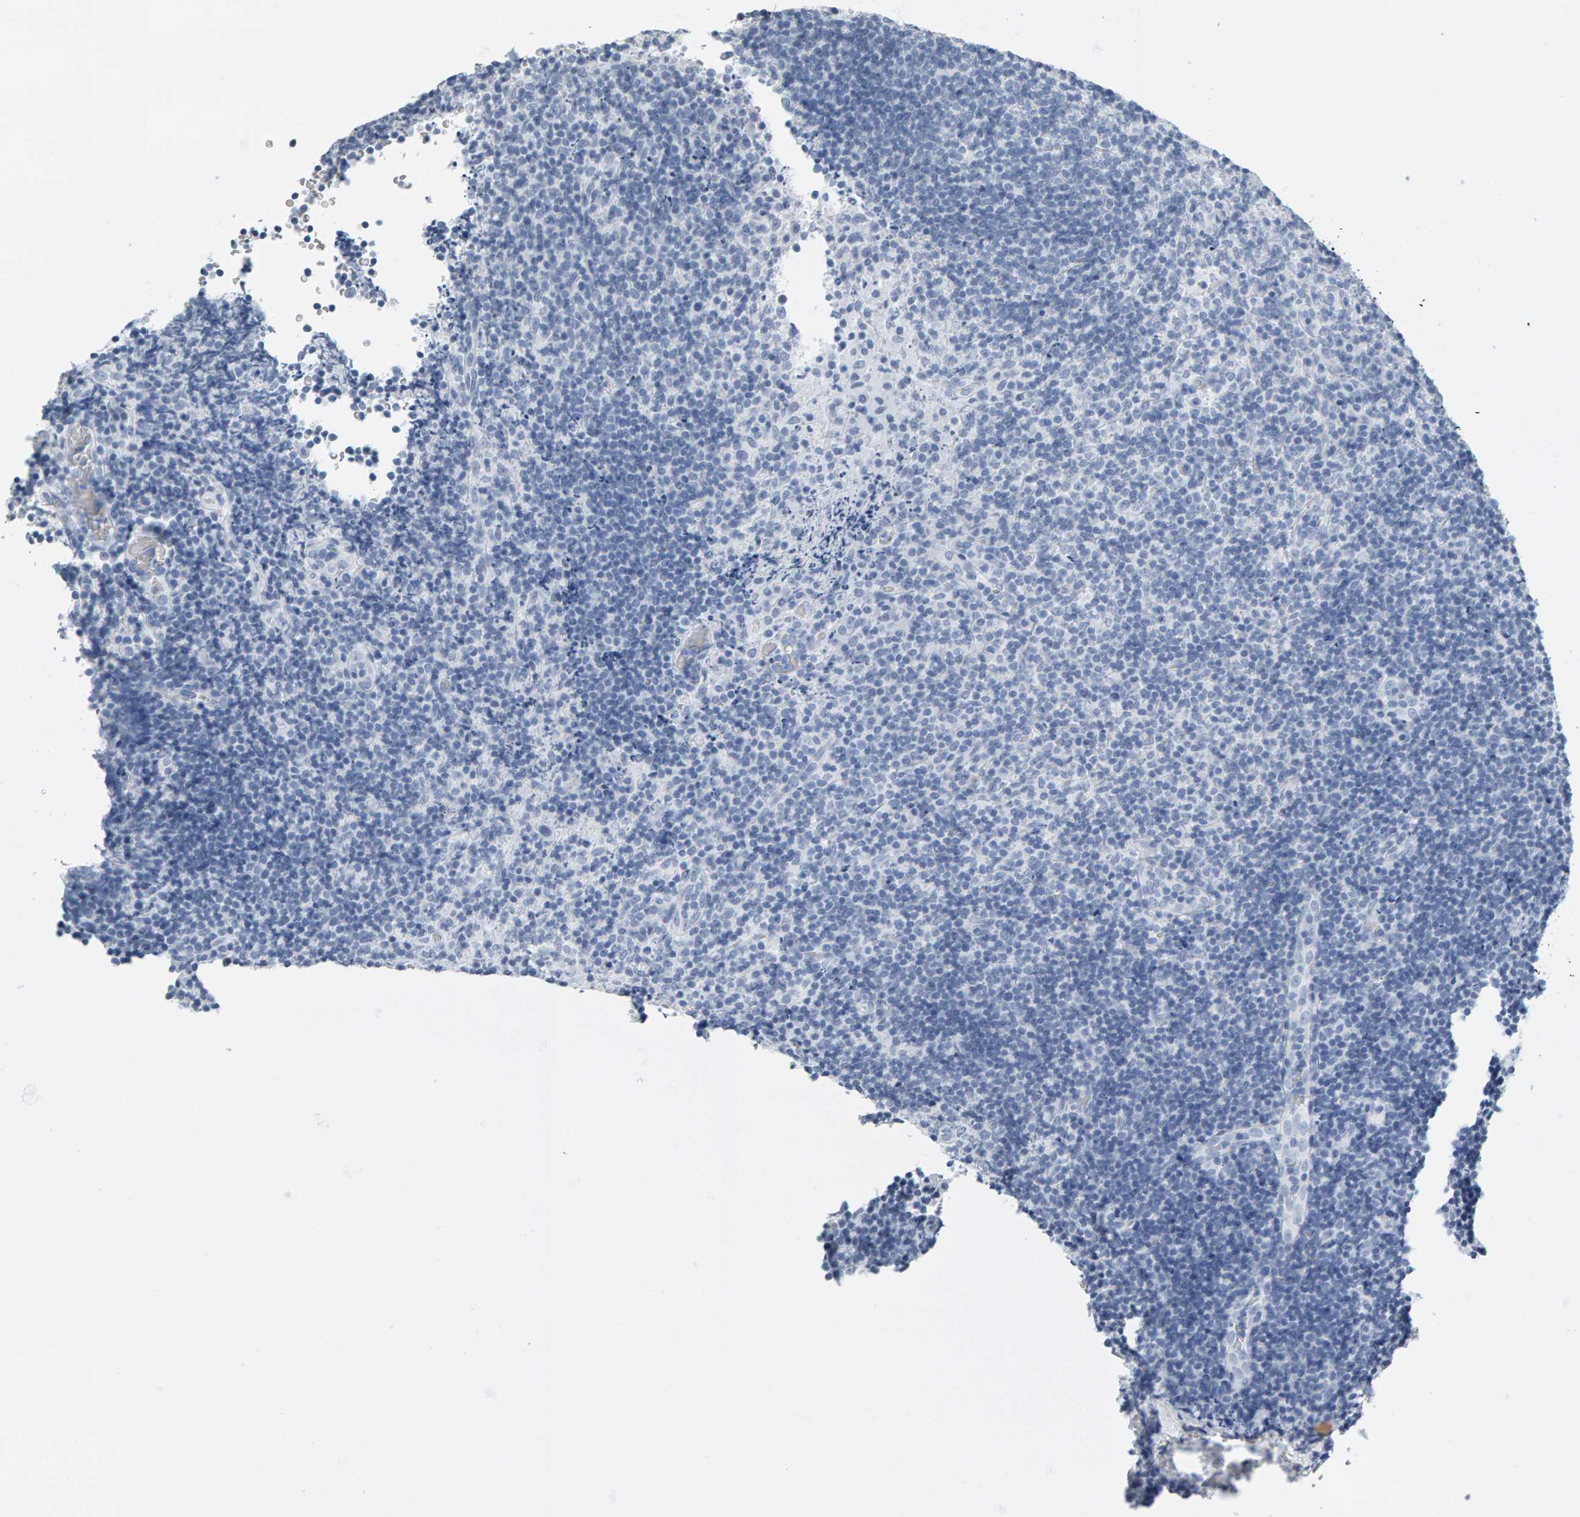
{"staining": {"intensity": "negative", "quantity": "none", "location": "none"}, "tissue": "lymphoma", "cell_type": "Tumor cells", "image_type": "cancer", "snomed": [{"axis": "morphology", "description": "Malignant lymphoma, non-Hodgkin's type, High grade"}, {"axis": "topography", "description": "Tonsil"}], "caption": "Protein analysis of high-grade malignant lymphoma, non-Hodgkin's type exhibits no significant expression in tumor cells.", "gene": "SPACA3", "patient": {"sex": "female", "age": 36}}